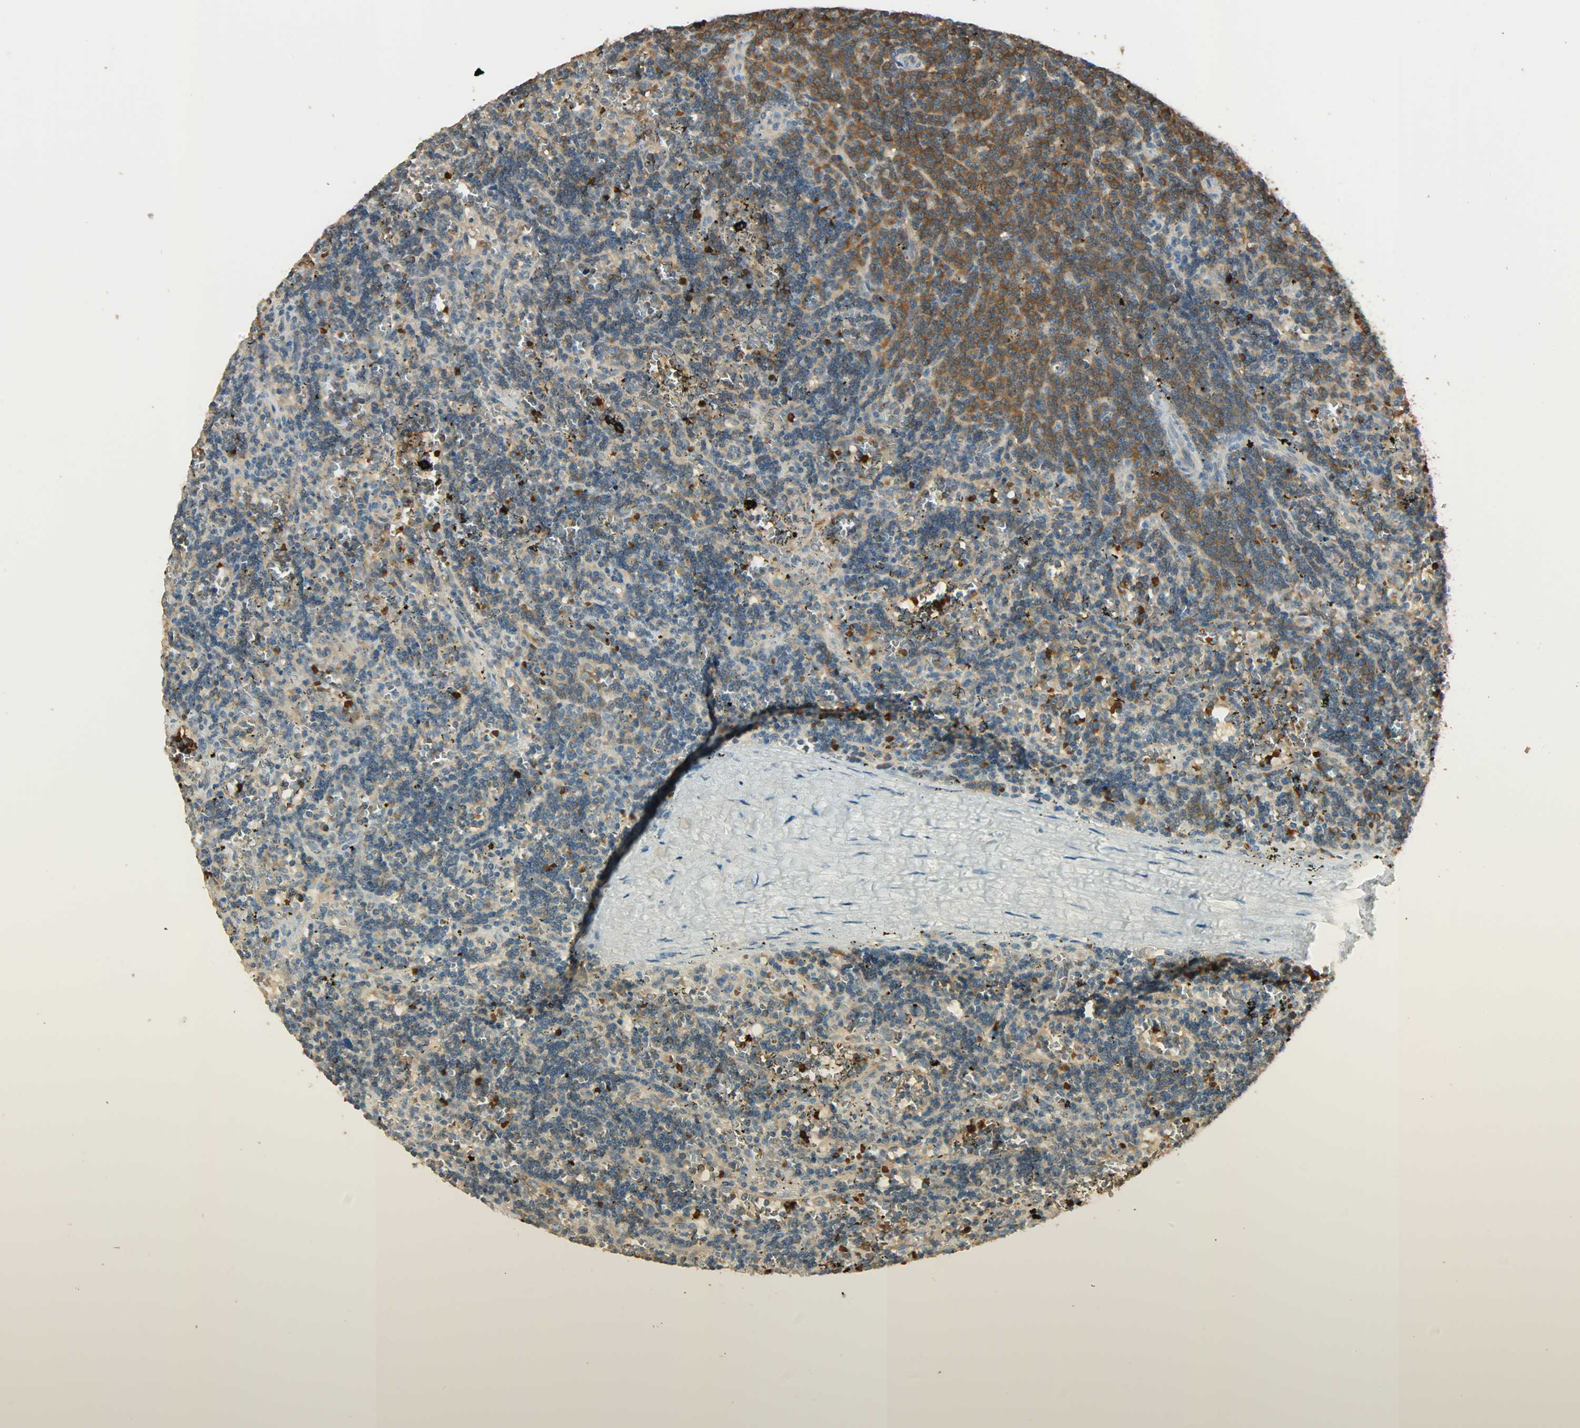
{"staining": {"intensity": "strong", "quantity": "<25%", "location": "cytoplasmic/membranous"}, "tissue": "lymphoma", "cell_type": "Tumor cells", "image_type": "cancer", "snomed": [{"axis": "morphology", "description": "Malignant lymphoma, non-Hodgkin's type, Low grade"}, {"axis": "topography", "description": "Spleen"}], "caption": "Immunohistochemistry (IHC) micrograph of human malignant lymphoma, non-Hodgkin's type (low-grade) stained for a protein (brown), which displays medium levels of strong cytoplasmic/membranous expression in approximately <25% of tumor cells.", "gene": "PRMT5", "patient": {"sex": "male", "age": 60}}